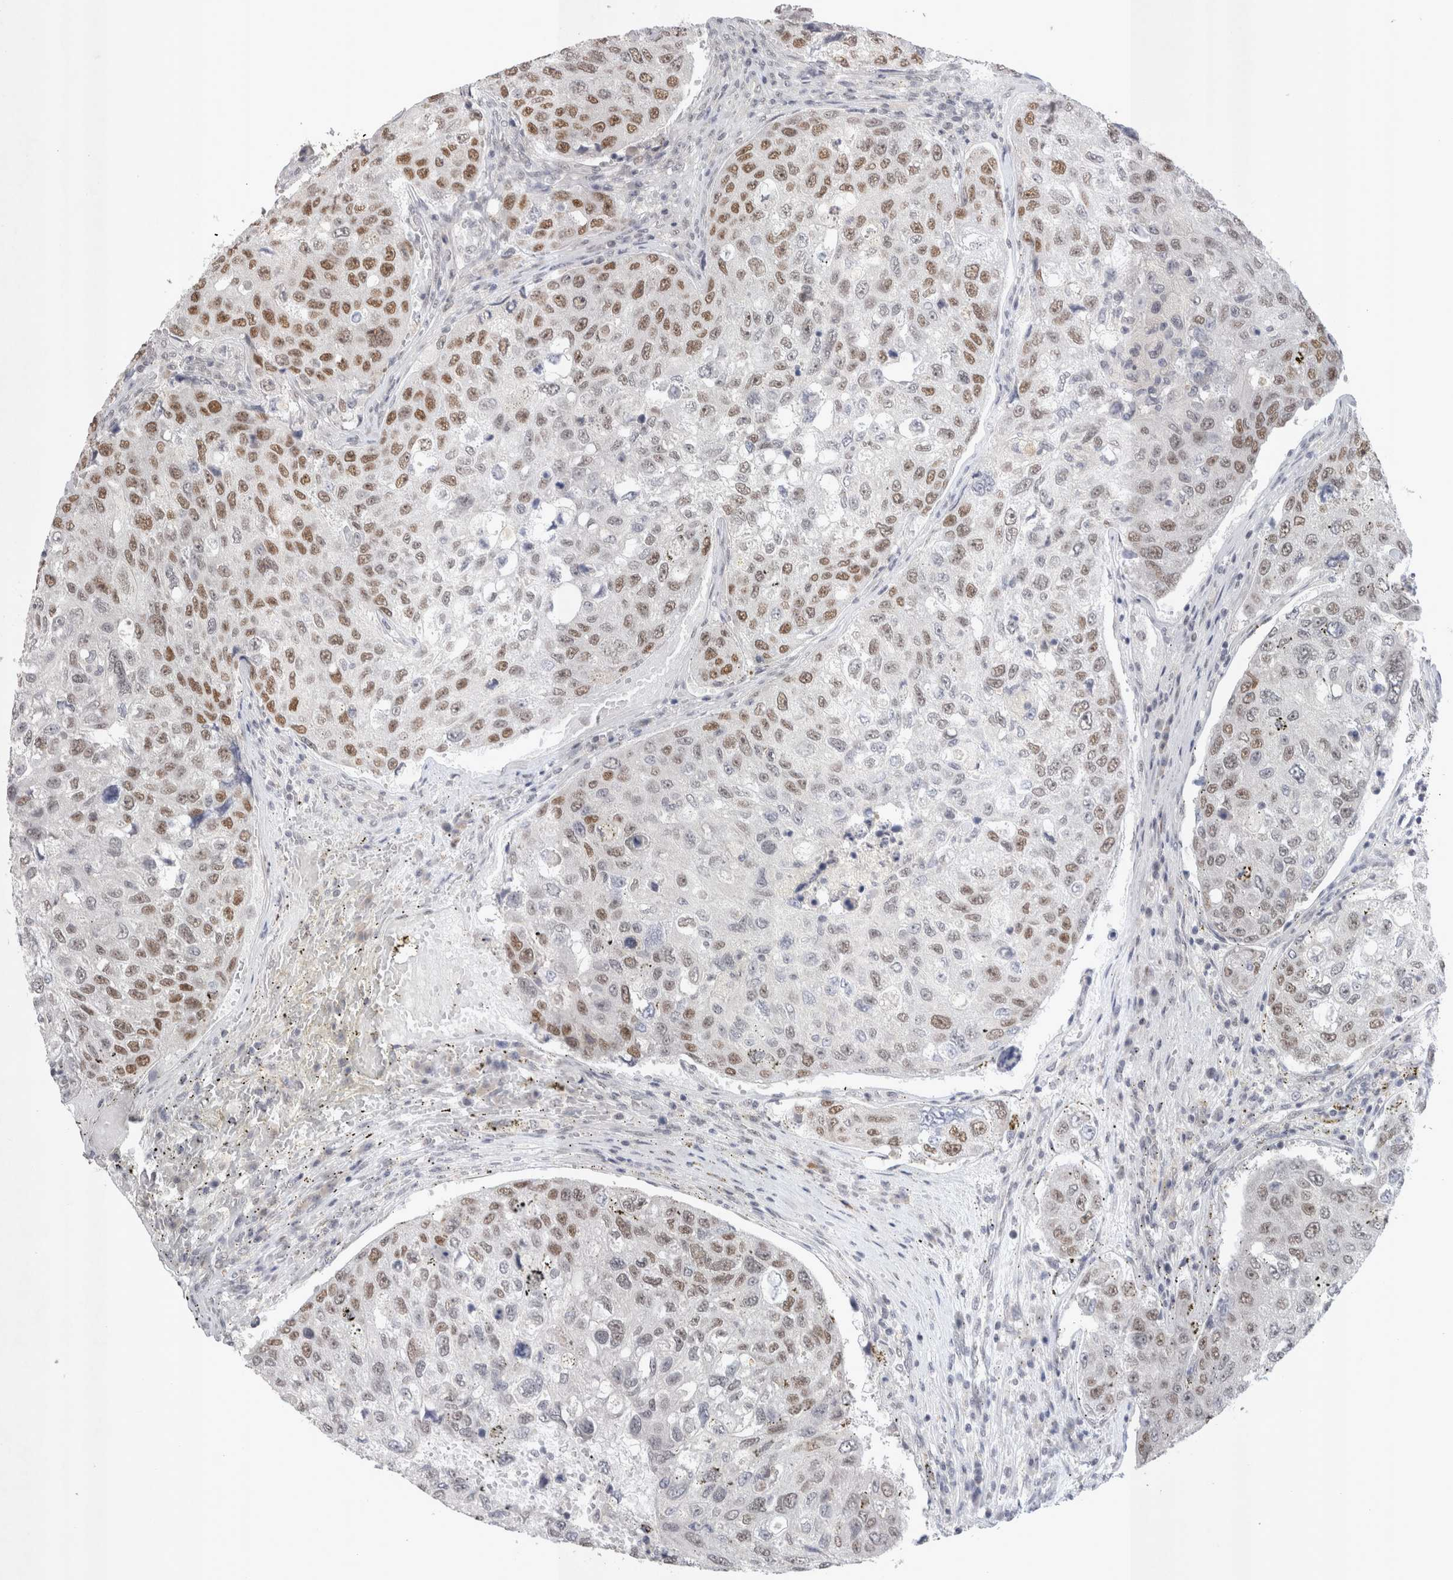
{"staining": {"intensity": "moderate", "quantity": "25%-75%", "location": "nuclear"}, "tissue": "urothelial cancer", "cell_type": "Tumor cells", "image_type": "cancer", "snomed": [{"axis": "morphology", "description": "Urothelial carcinoma, High grade"}, {"axis": "topography", "description": "Lymph node"}, {"axis": "topography", "description": "Urinary bladder"}], "caption": "A histopathology image of high-grade urothelial carcinoma stained for a protein shows moderate nuclear brown staining in tumor cells. The protein of interest is stained brown, and the nuclei are stained in blue (DAB IHC with brightfield microscopy, high magnification).", "gene": "RECQL4", "patient": {"sex": "male", "age": 51}}